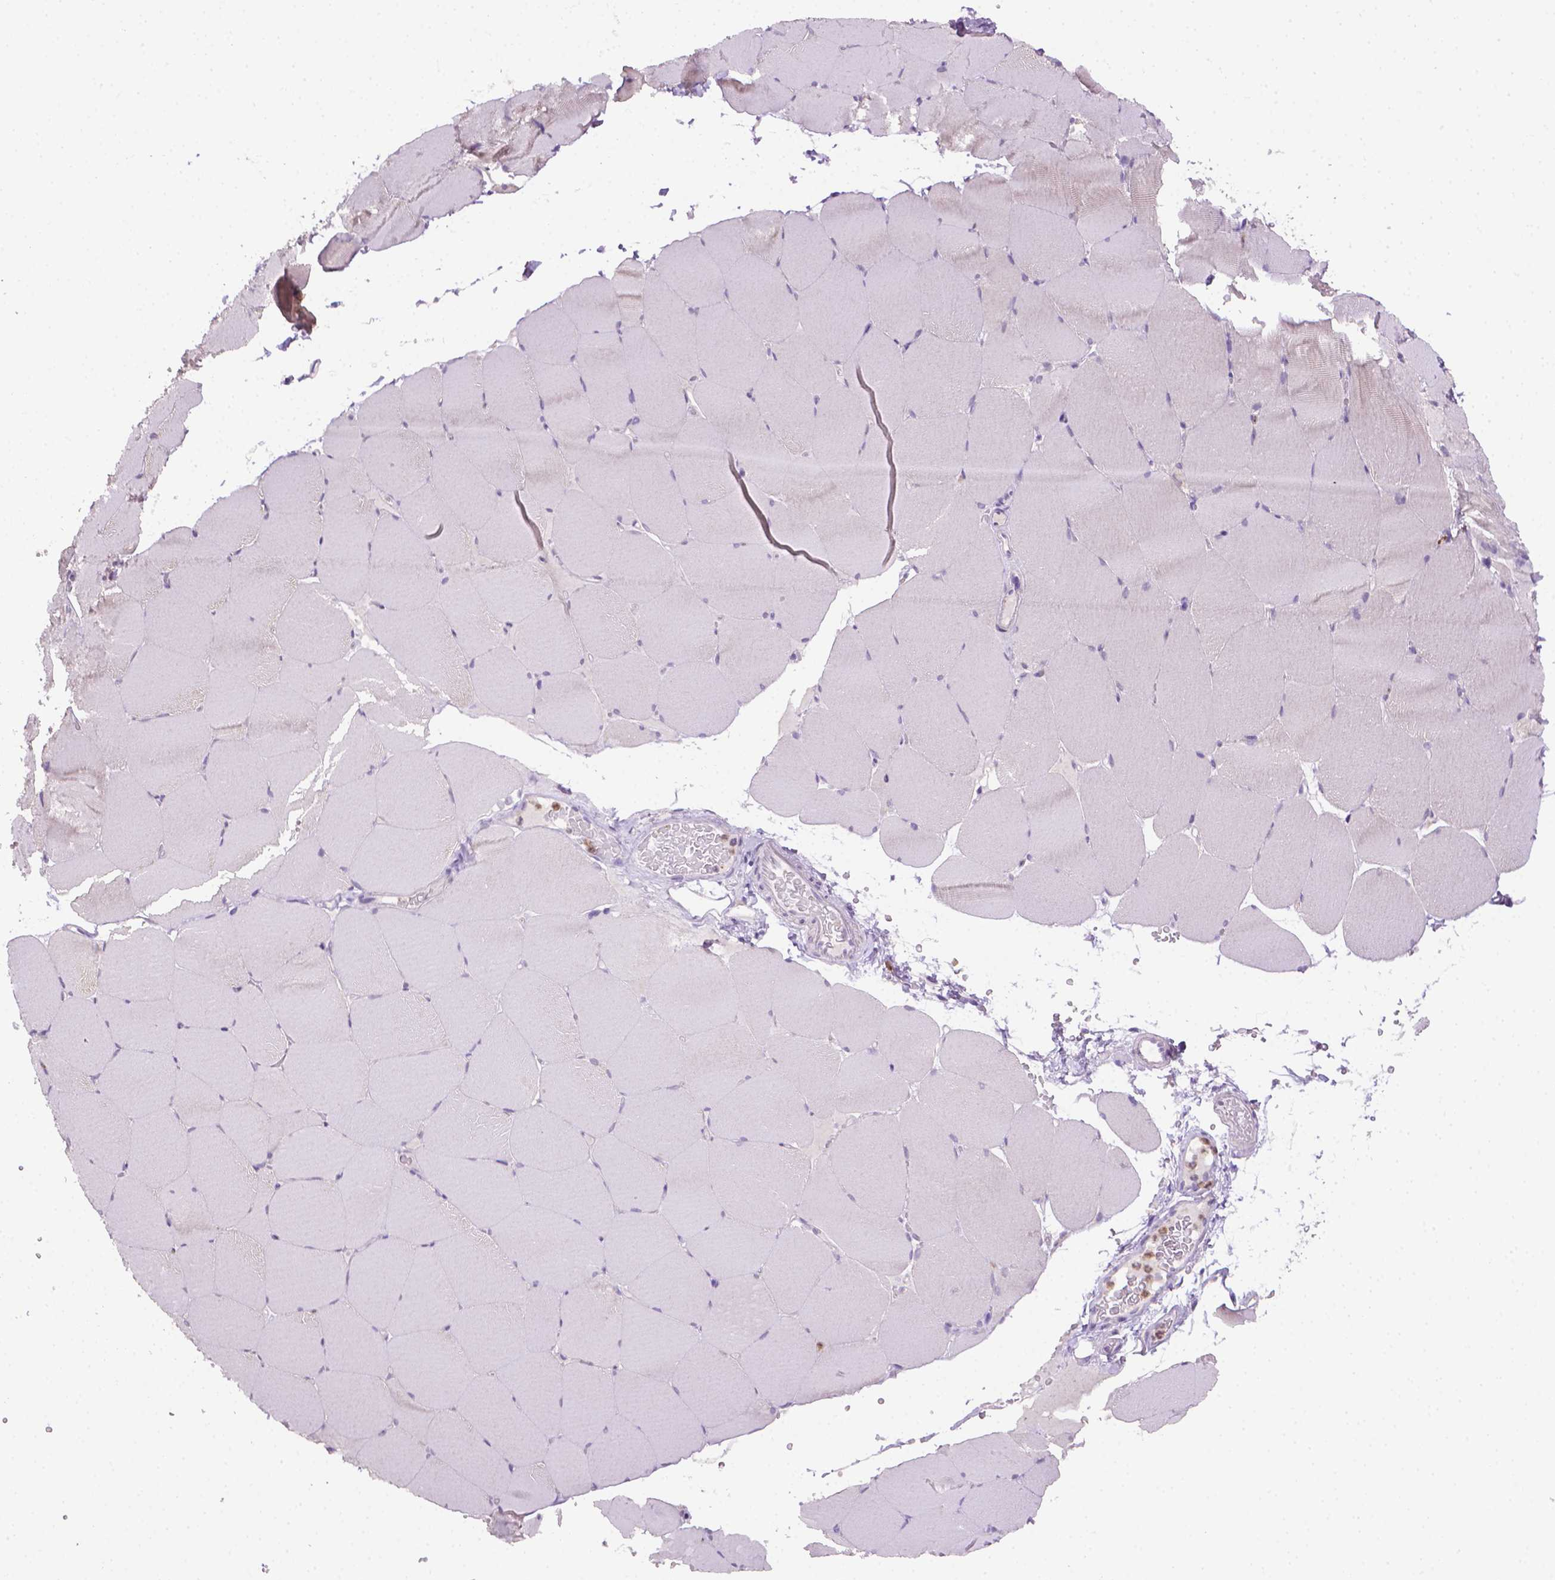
{"staining": {"intensity": "negative", "quantity": "none", "location": "none"}, "tissue": "skeletal muscle", "cell_type": "Myocytes", "image_type": "normal", "snomed": [{"axis": "morphology", "description": "Normal tissue, NOS"}, {"axis": "topography", "description": "Skeletal muscle"}], "caption": "Skeletal muscle was stained to show a protein in brown. There is no significant expression in myocytes. The staining was performed using DAB (3,3'-diaminobenzidine) to visualize the protein expression in brown, while the nuclei were stained in blue with hematoxylin (Magnification: 20x).", "gene": "CDKN2D", "patient": {"sex": "female", "age": 37}}